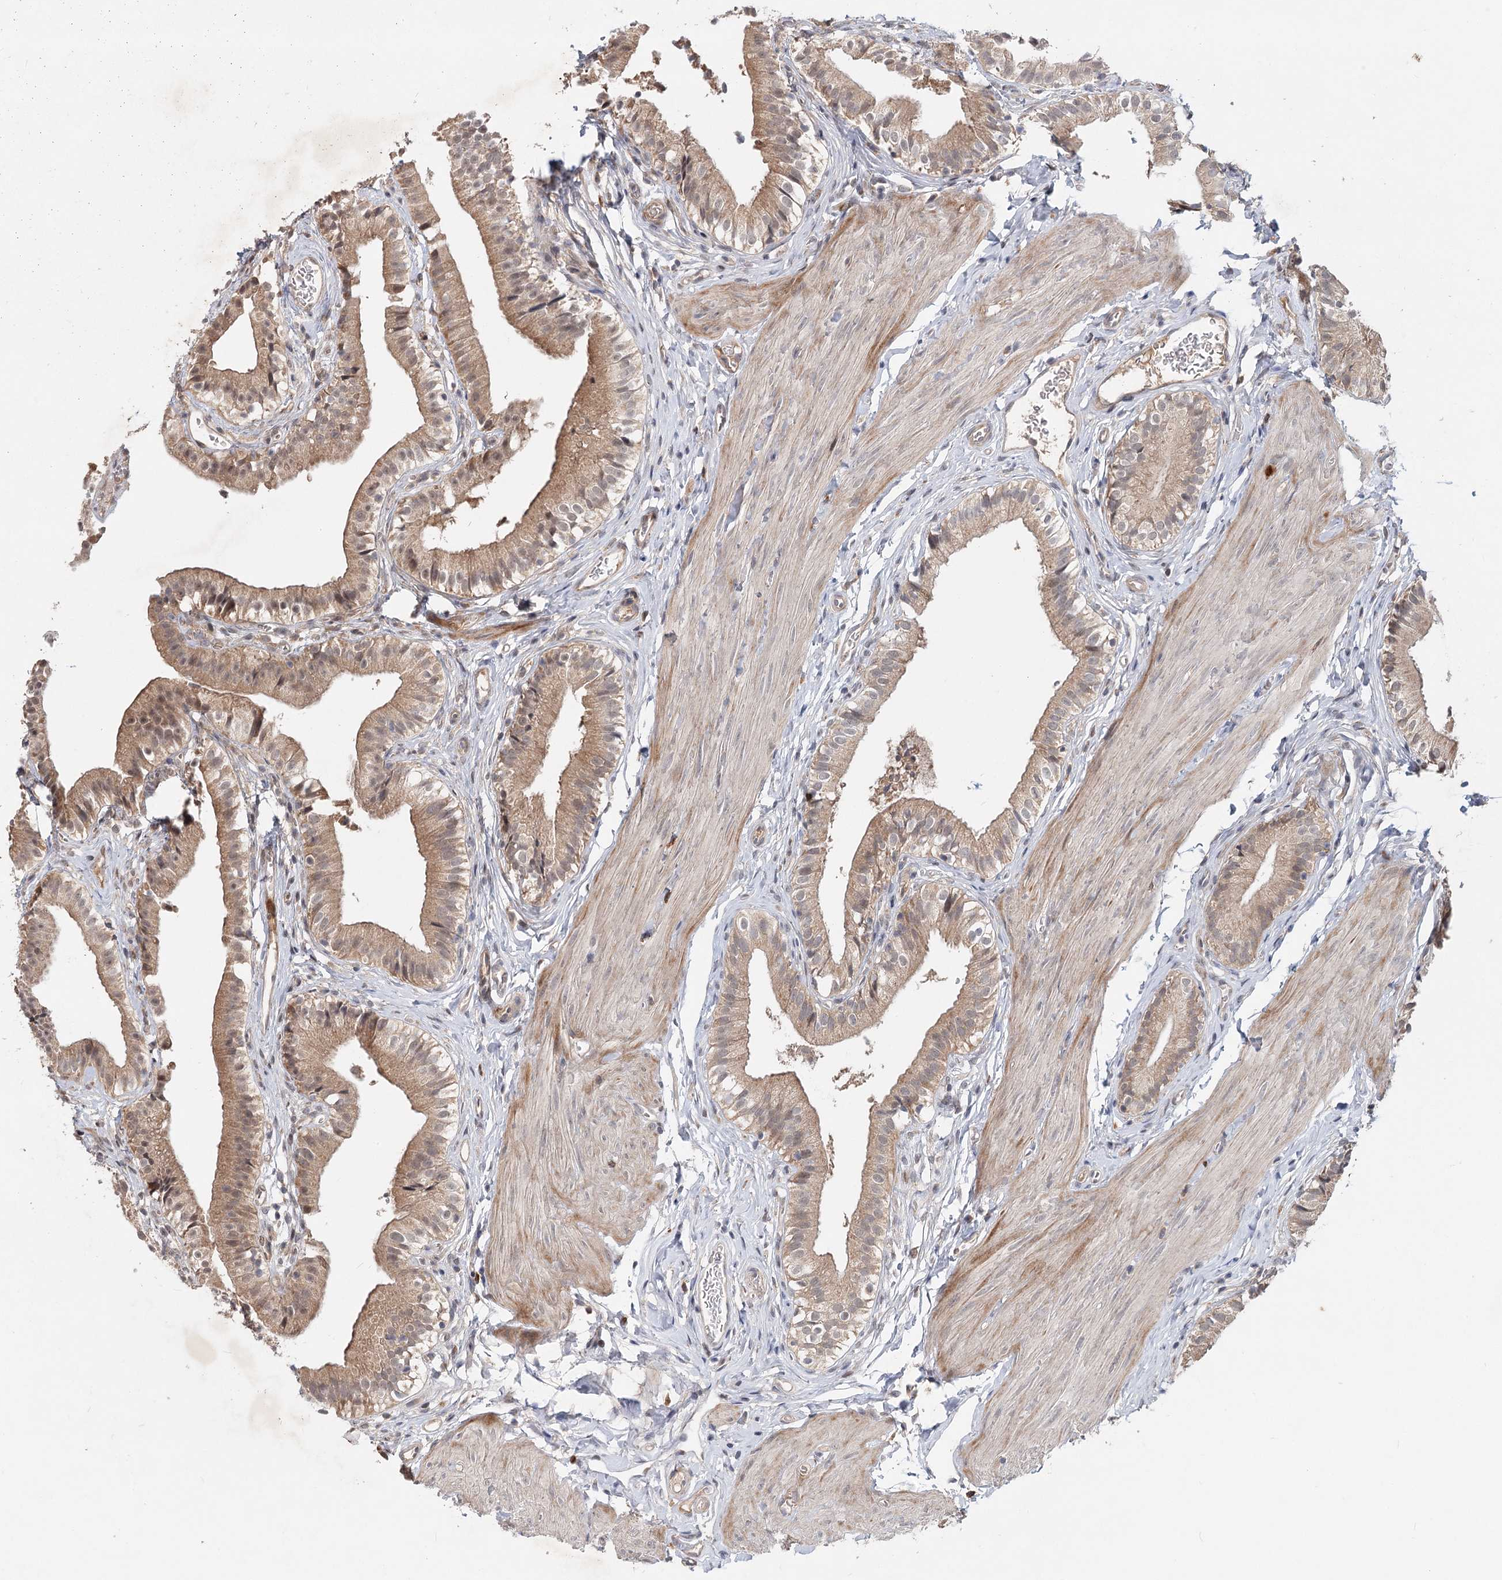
{"staining": {"intensity": "moderate", "quantity": "25%-75%", "location": "cytoplasmic/membranous,nuclear"}, "tissue": "gallbladder", "cell_type": "Glandular cells", "image_type": "normal", "snomed": [{"axis": "morphology", "description": "Normal tissue, NOS"}, {"axis": "topography", "description": "Gallbladder"}], "caption": "Gallbladder stained for a protein (brown) displays moderate cytoplasmic/membranous,nuclear positive staining in approximately 25%-75% of glandular cells.", "gene": "AP3B1", "patient": {"sex": "female", "age": 47}}